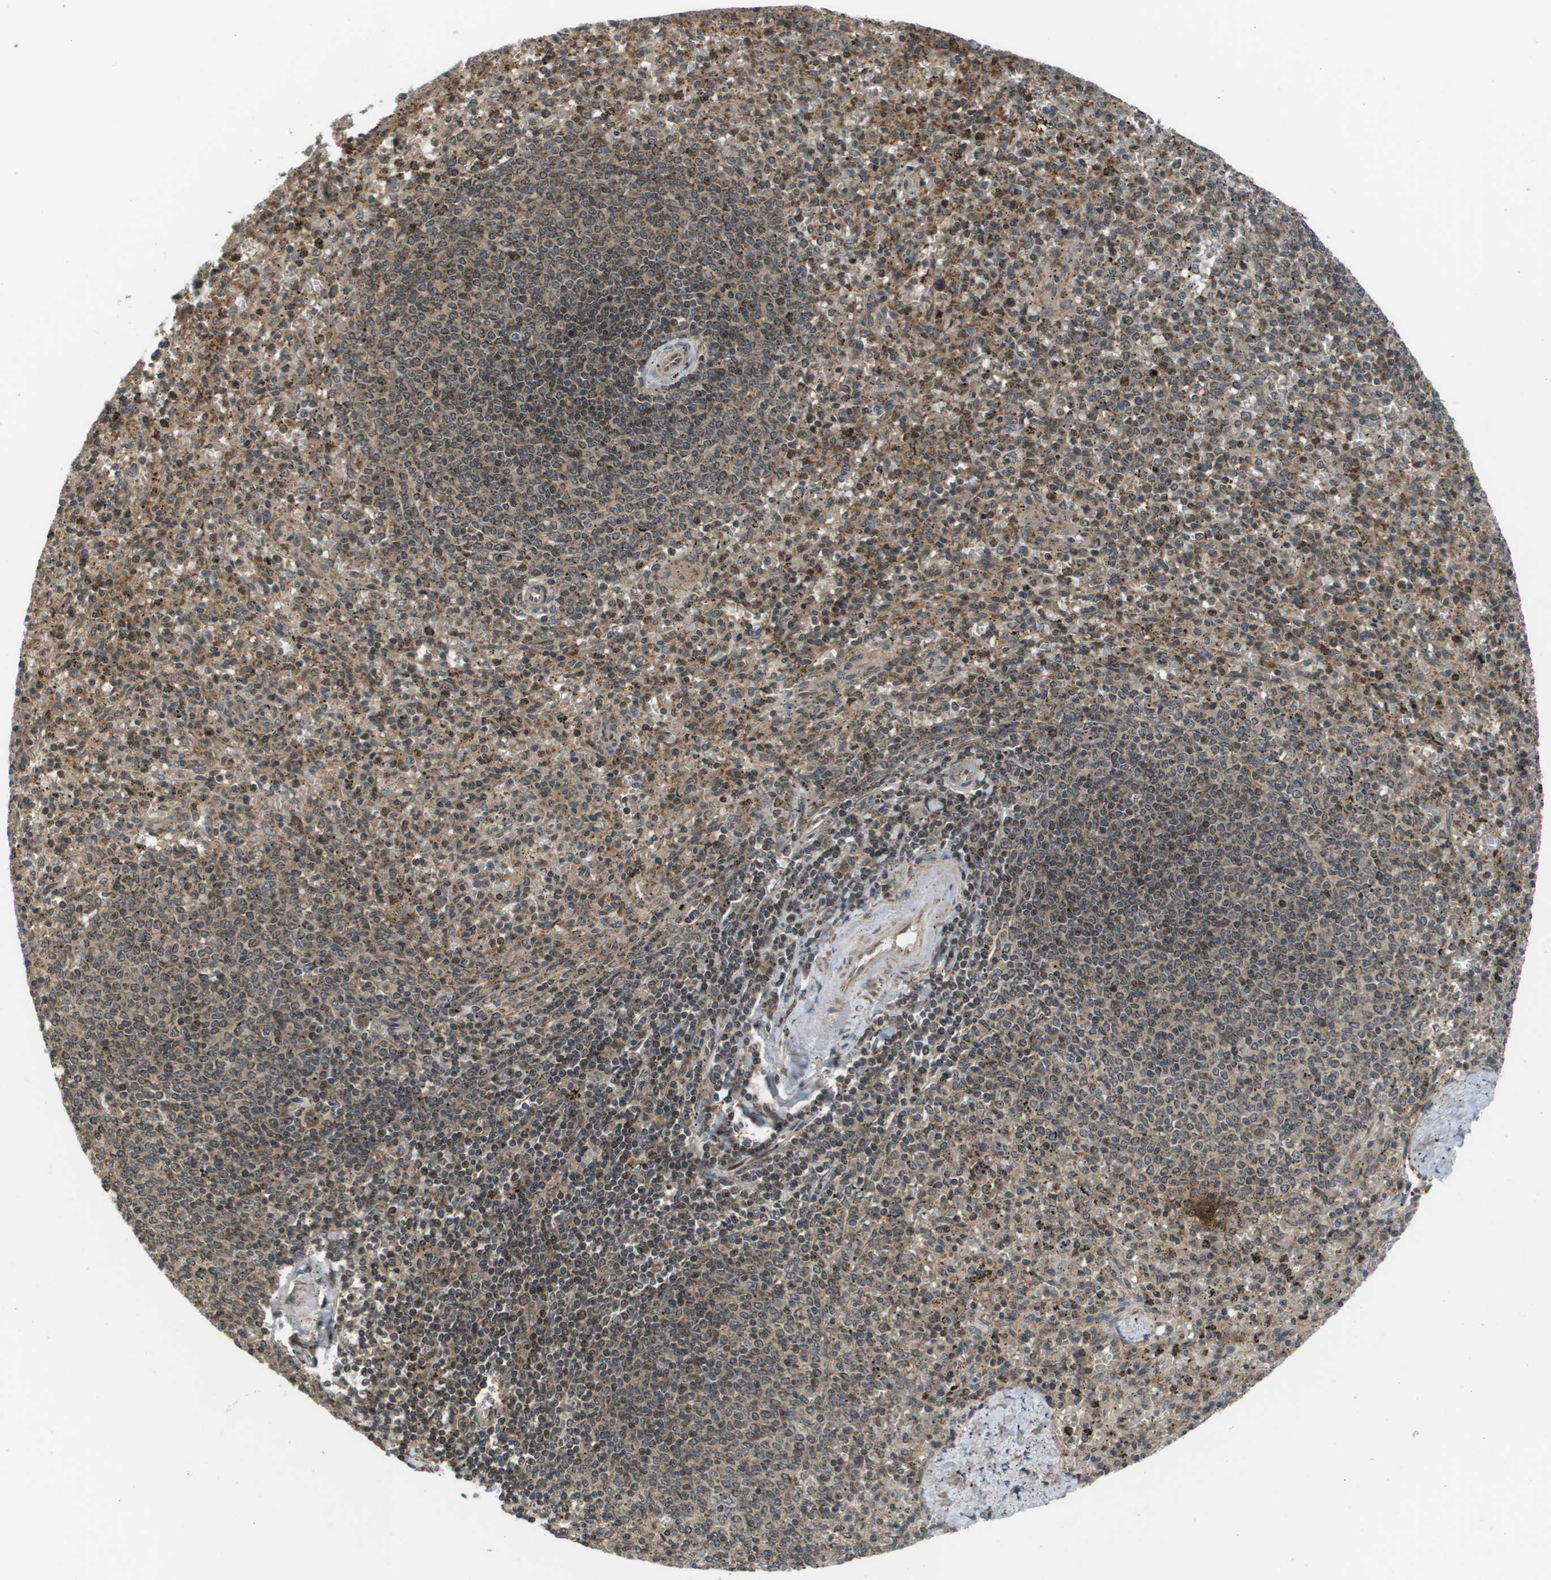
{"staining": {"intensity": "moderate", "quantity": "<25%", "location": "cytoplasmic/membranous"}, "tissue": "spleen", "cell_type": "Cells in red pulp", "image_type": "normal", "snomed": [{"axis": "morphology", "description": "Normal tissue, NOS"}, {"axis": "topography", "description": "Spleen"}], "caption": "Moderate cytoplasmic/membranous expression for a protein is seen in approximately <25% of cells in red pulp of normal spleen using immunohistochemistry (IHC).", "gene": "RBM38", "patient": {"sex": "male", "age": 72}}